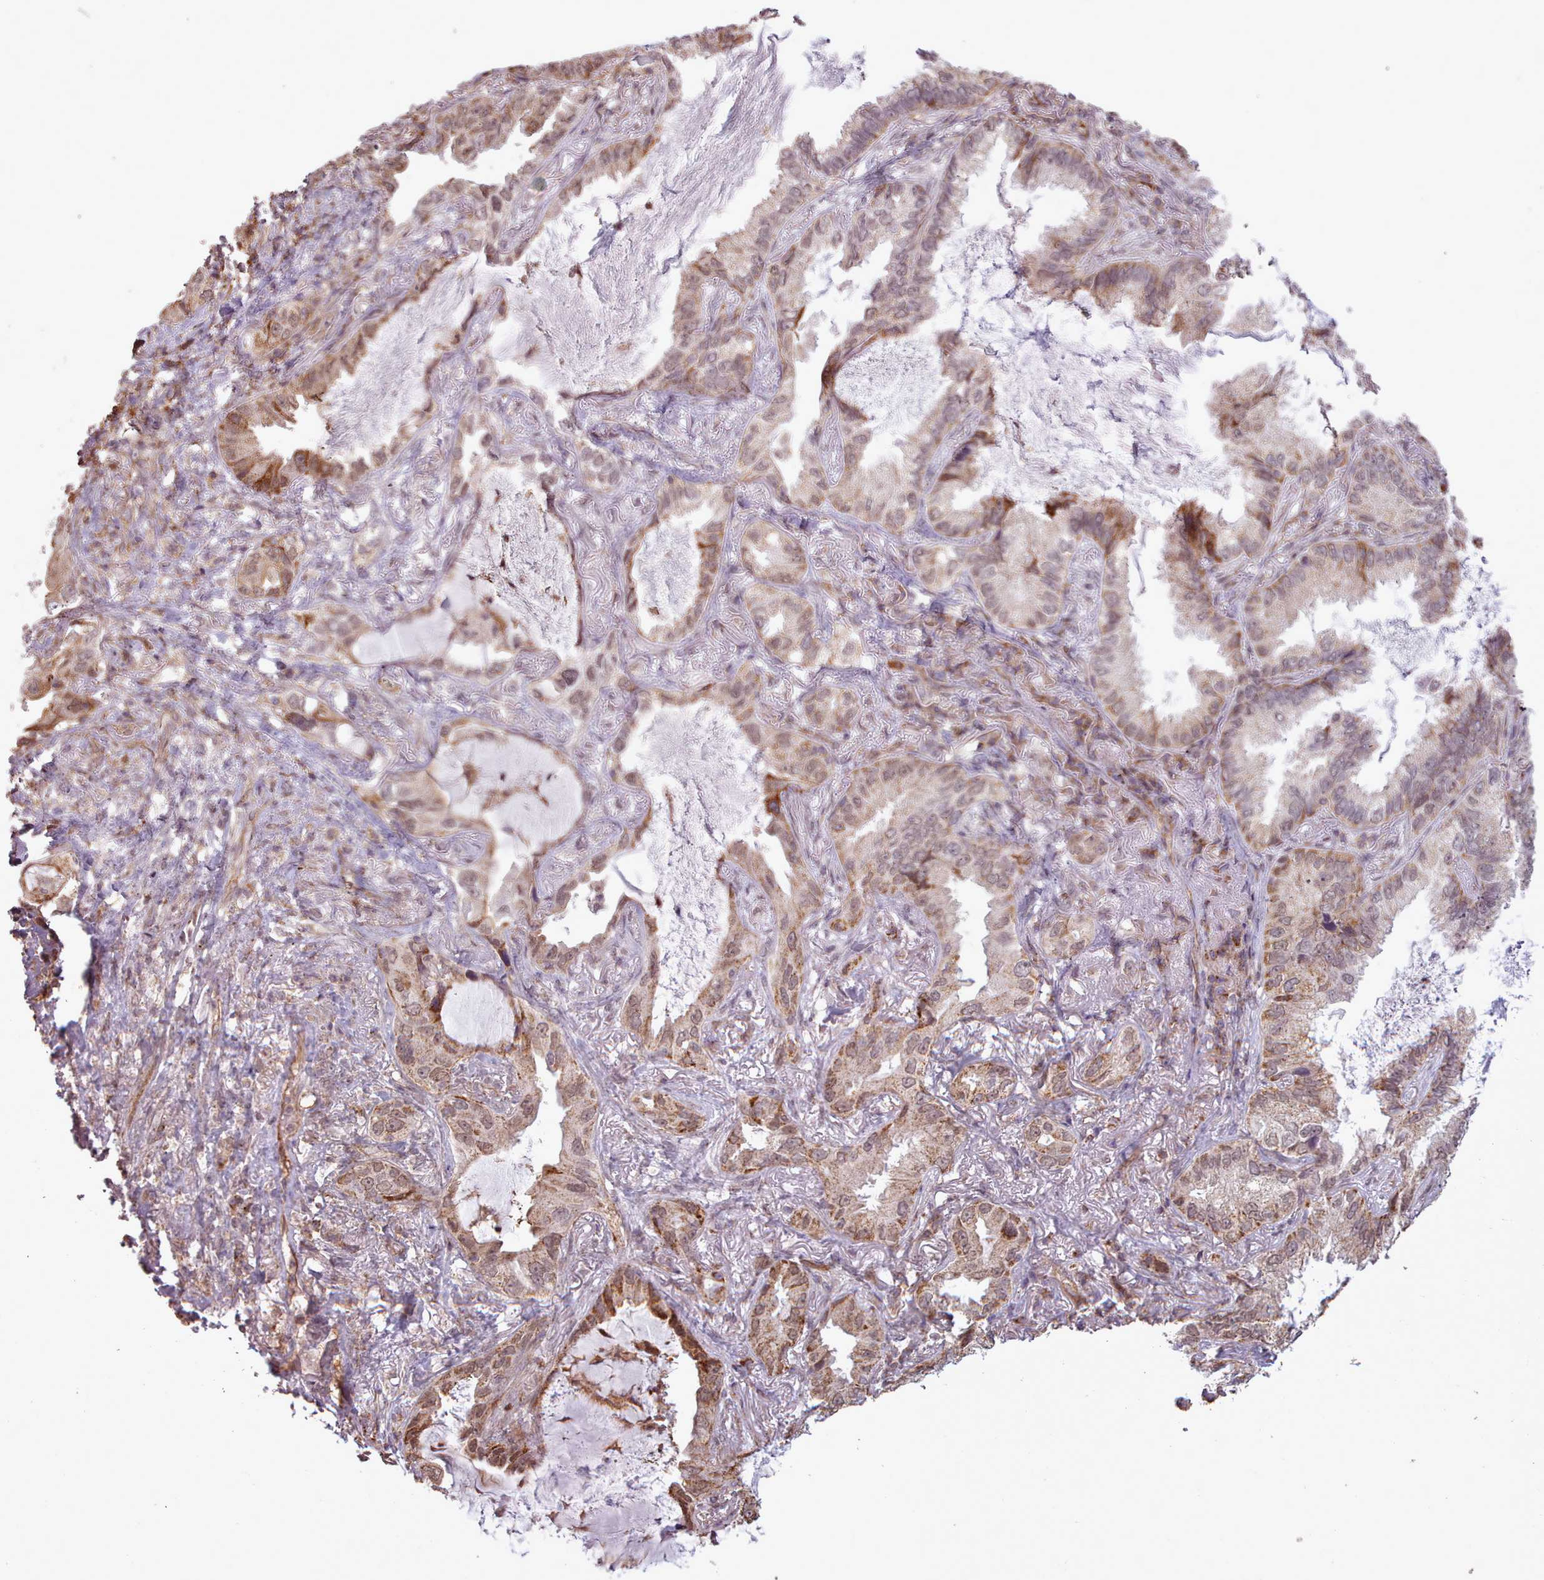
{"staining": {"intensity": "moderate", "quantity": ">75%", "location": "cytoplasmic/membranous,nuclear"}, "tissue": "lung cancer", "cell_type": "Tumor cells", "image_type": "cancer", "snomed": [{"axis": "morphology", "description": "Adenocarcinoma, NOS"}, {"axis": "topography", "description": "Lung"}], "caption": "High-power microscopy captured an immunohistochemistry histopathology image of lung cancer (adenocarcinoma), revealing moderate cytoplasmic/membranous and nuclear expression in about >75% of tumor cells.", "gene": "ZMYM4", "patient": {"sex": "female", "age": 69}}